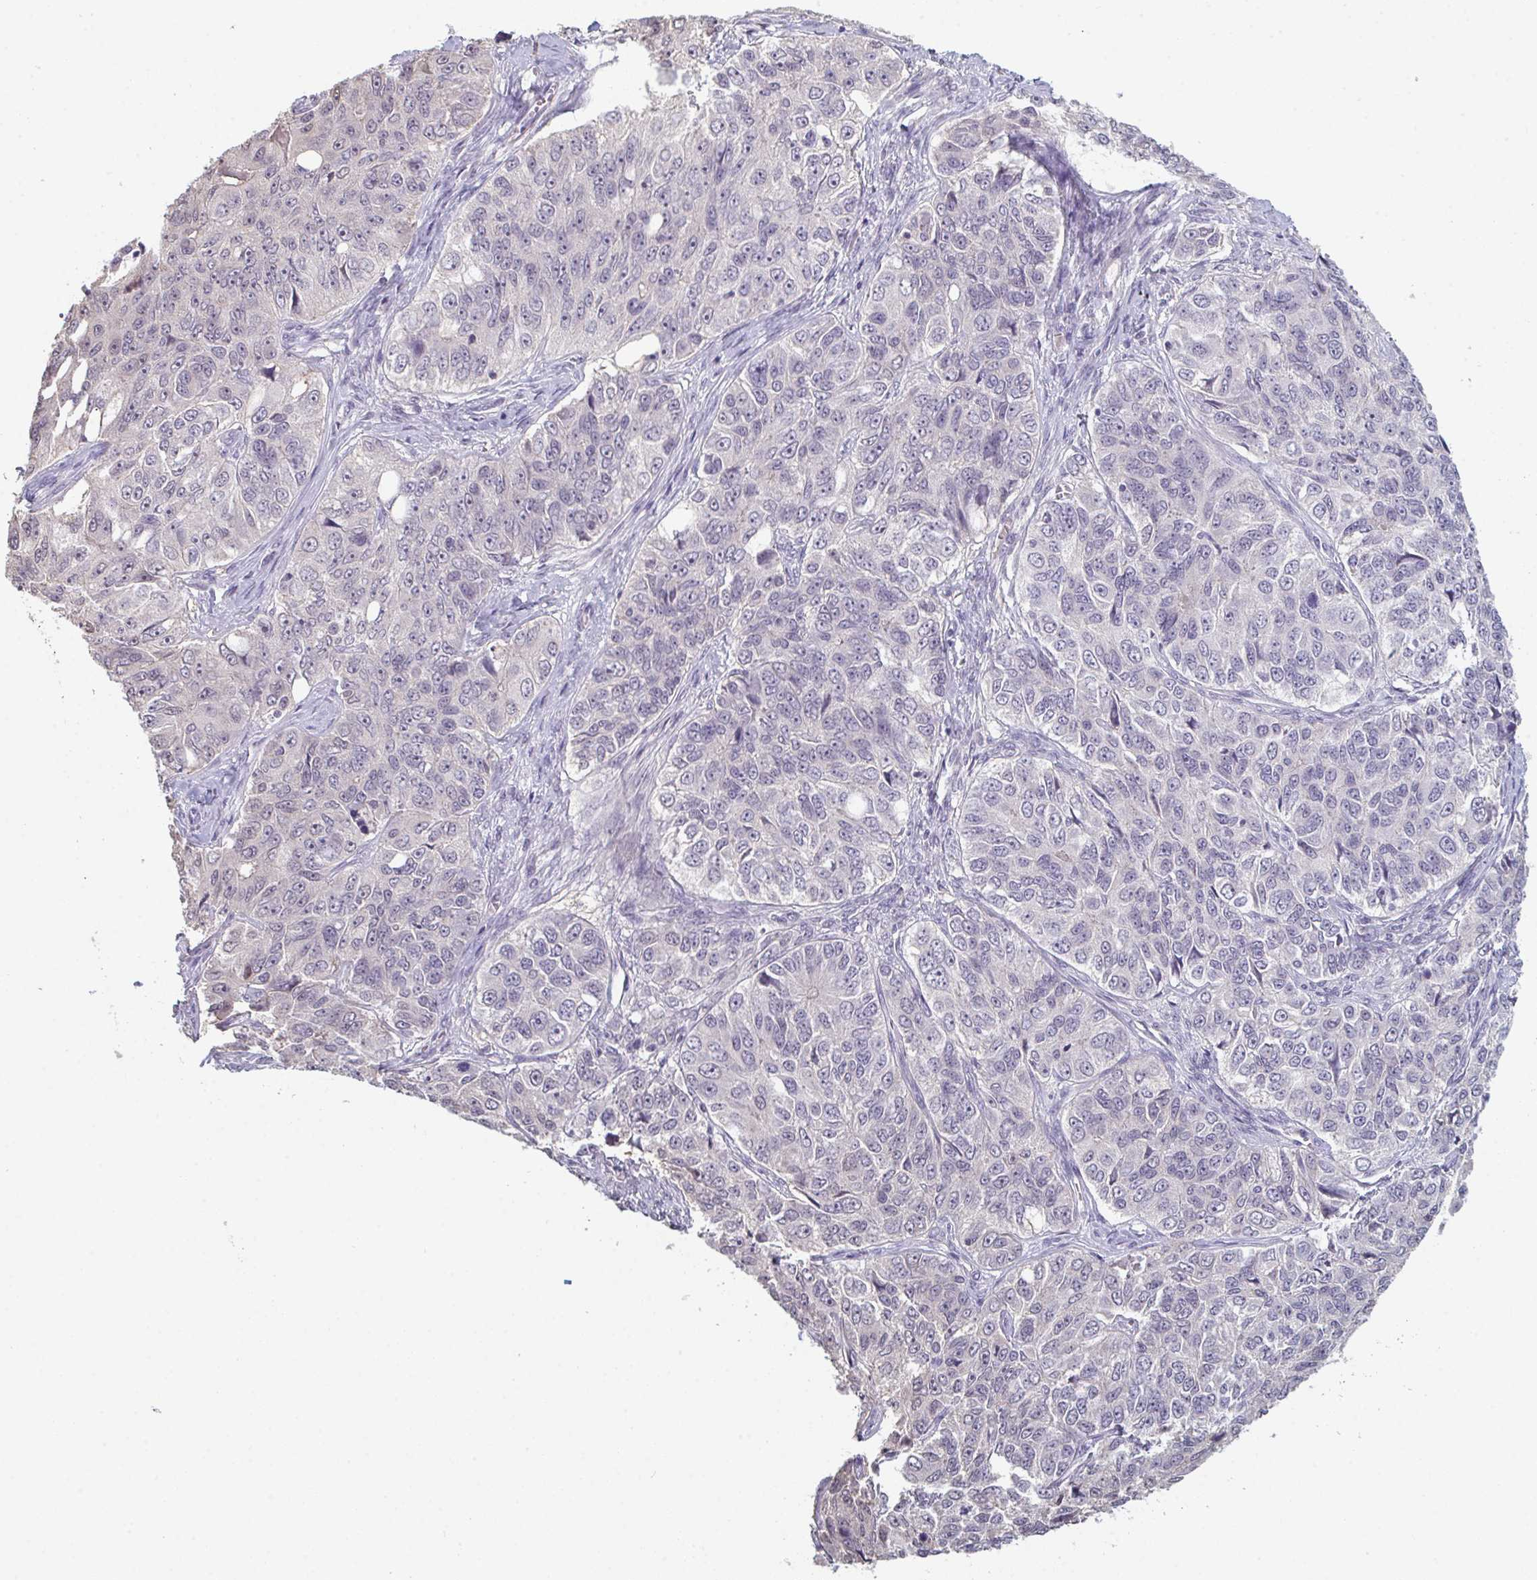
{"staining": {"intensity": "negative", "quantity": "none", "location": "none"}, "tissue": "ovarian cancer", "cell_type": "Tumor cells", "image_type": "cancer", "snomed": [{"axis": "morphology", "description": "Carcinoma, endometroid"}, {"axis": "topography", "description": "Ovary"}], "caption": "Image shows no significant protein positivity in tumor cells of ovarian cancer.", "gene": "ZNF214", "patient": {"sex": "female", "age": 51}}